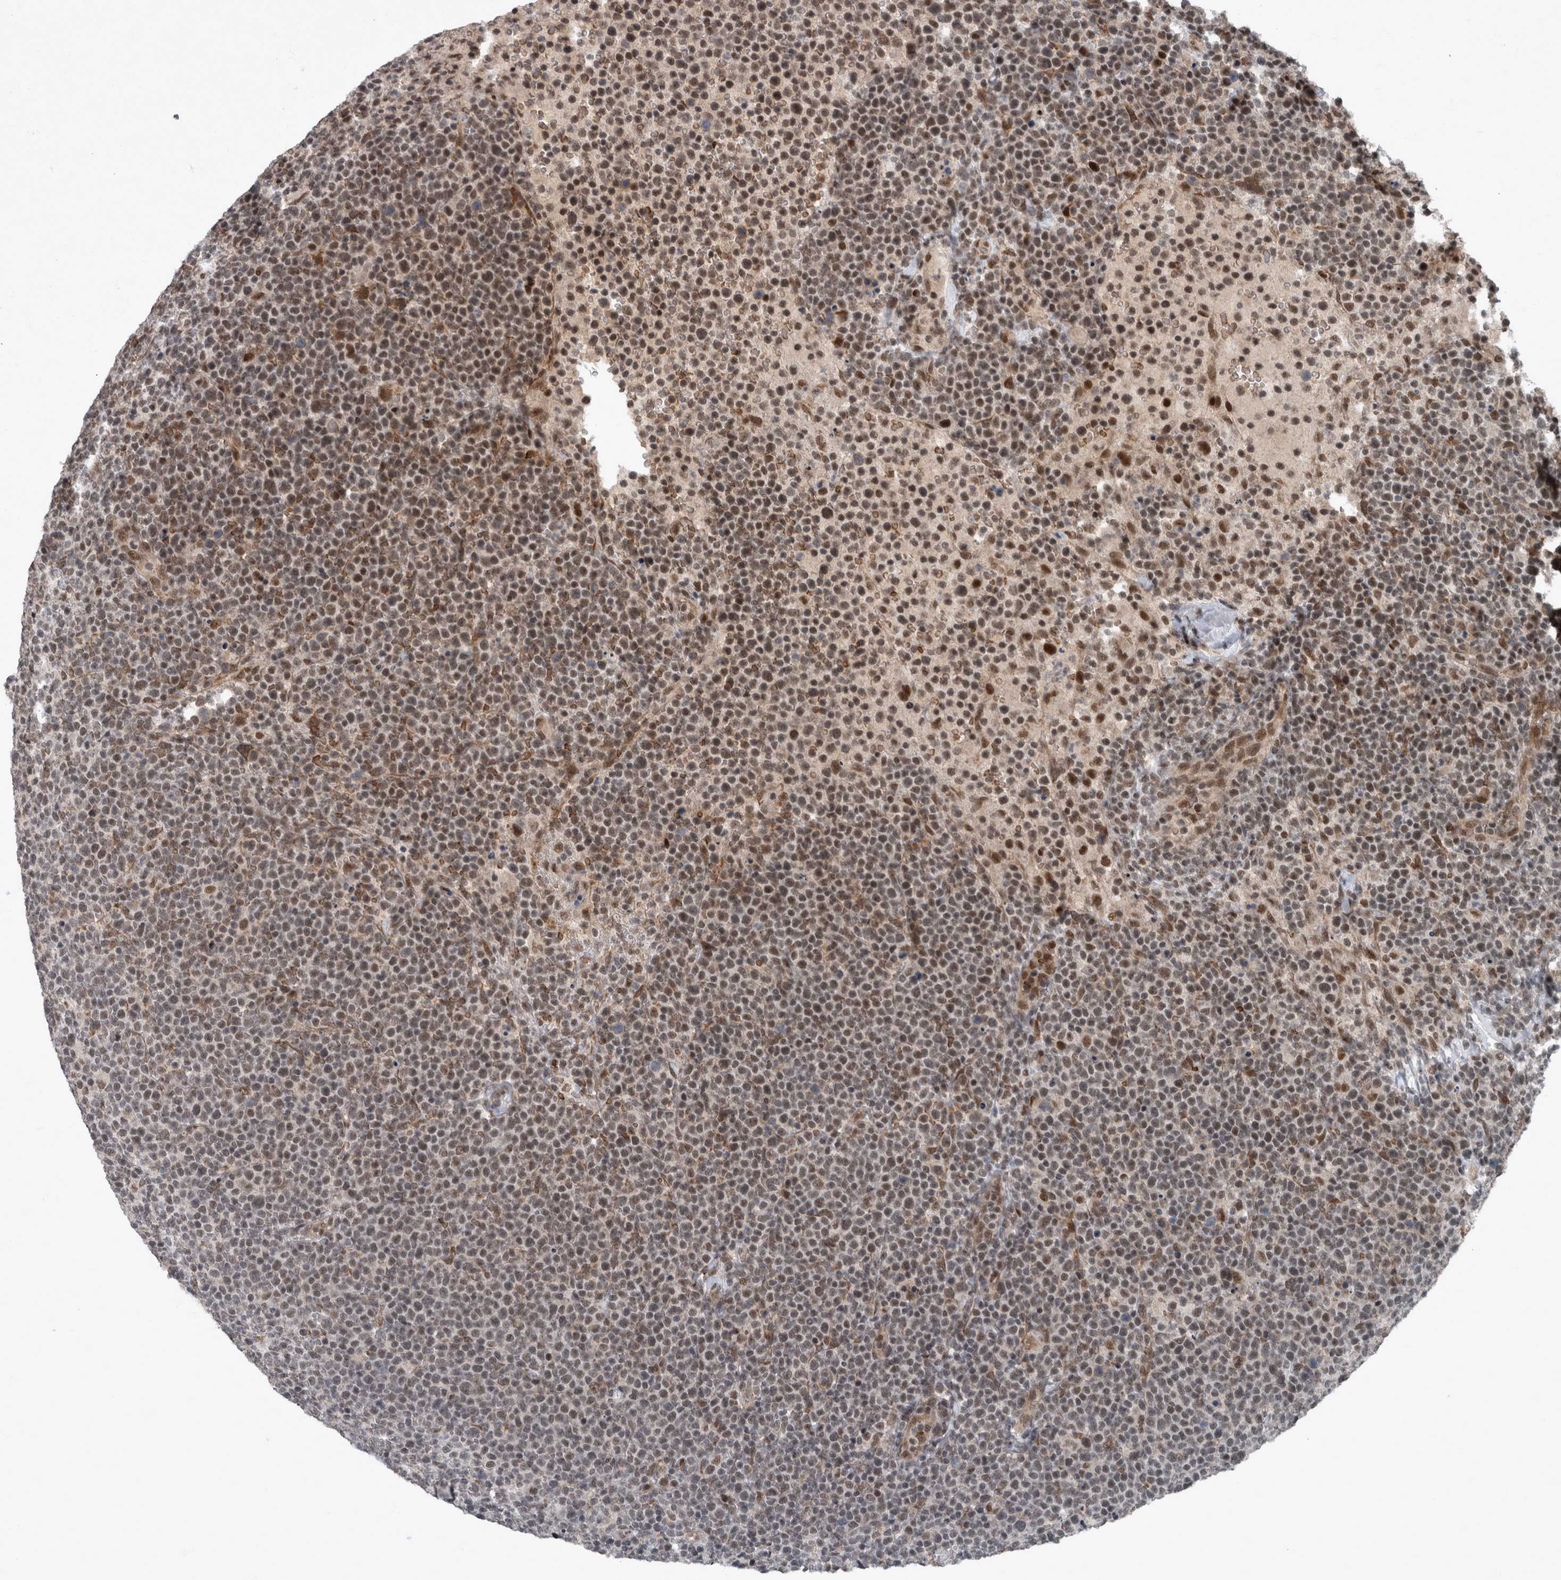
{"staining": {"intensity": "moderate", "quantity": ">75%", "location": "nuclear"}, "tissue": "lymphoma", "cell_type": "Tumor cells", "image_type": "cancer", "snomed": [{"axis": "morphology", "description": "Malignant lymphoma, non-Hodgkin's type, High grade"}, {"axis": "topography", "description": "Lymph node"}], "caption": "Immunohistochemistry (IHC) of human high-grade malignant lymphoma, non-Hodgkin's type exhibits medium levels of moderate nuclear expression in approximately >75% of tumor cells.", "gene": "WDR33", "patient": {"sex": "male", "age": 61}}